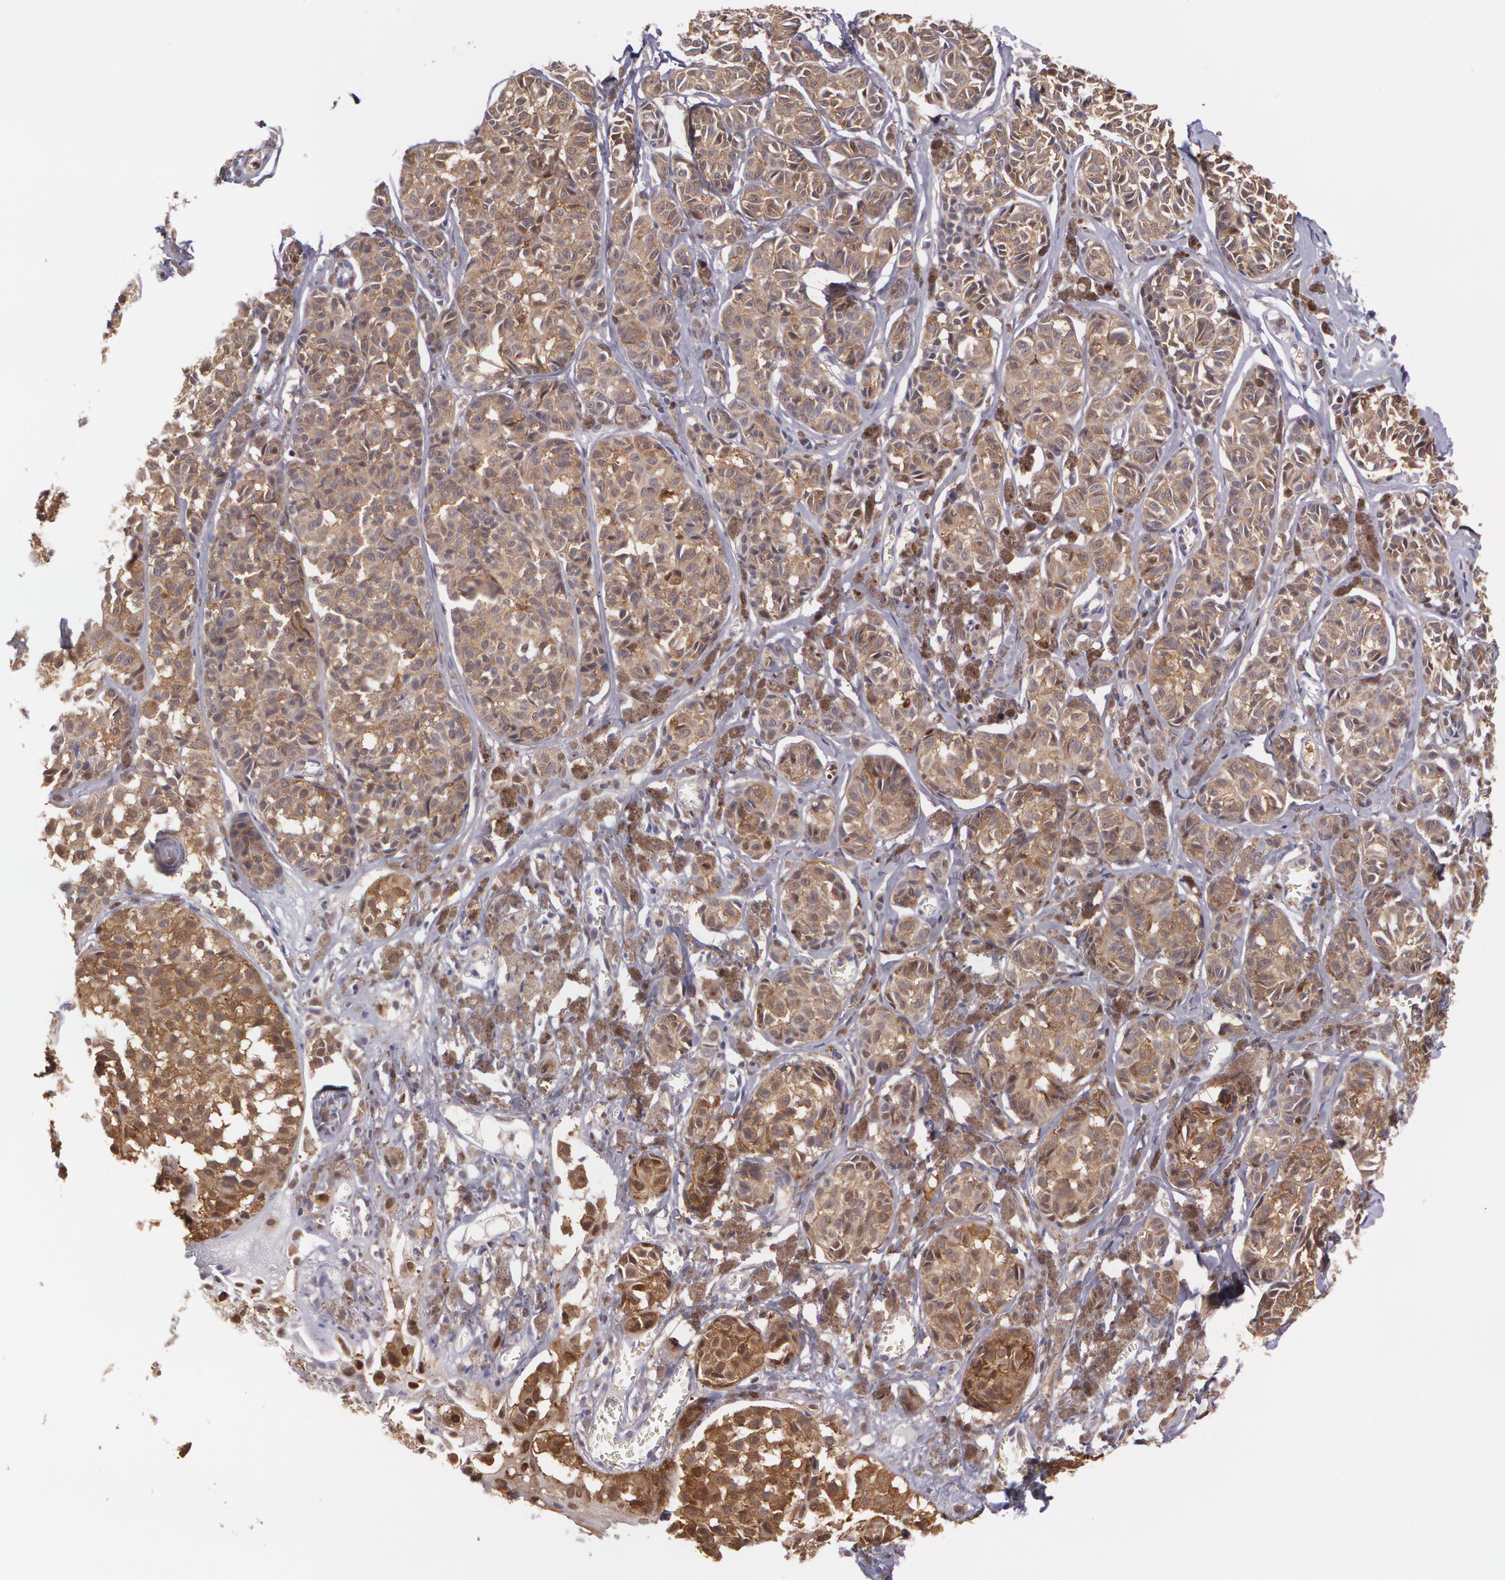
{"staining": {"intensity": "strong", "quantity": ">75%", "location": "cytoplasmic/membranous"}, "tissue": "melanoma", "cell_type": "Tumor cells", "image_type": "cancer", "snomed": [{"axis": "morphology", "description": "Malignant melanoma, NOS"}, {"axis": "topography", "description": "Skin"}], "caption": "Brown immunohistochemical staining in malignant melanoma reveals strong cytoplasmic/membranous positivity in about >75% of tumor cells. (DAB (3,3'-diaminobenzidine) IHC with brightfield microscopy, high magnification).", "gene": "HSPH1", "patient": {"sex": "male", "age": 76}}